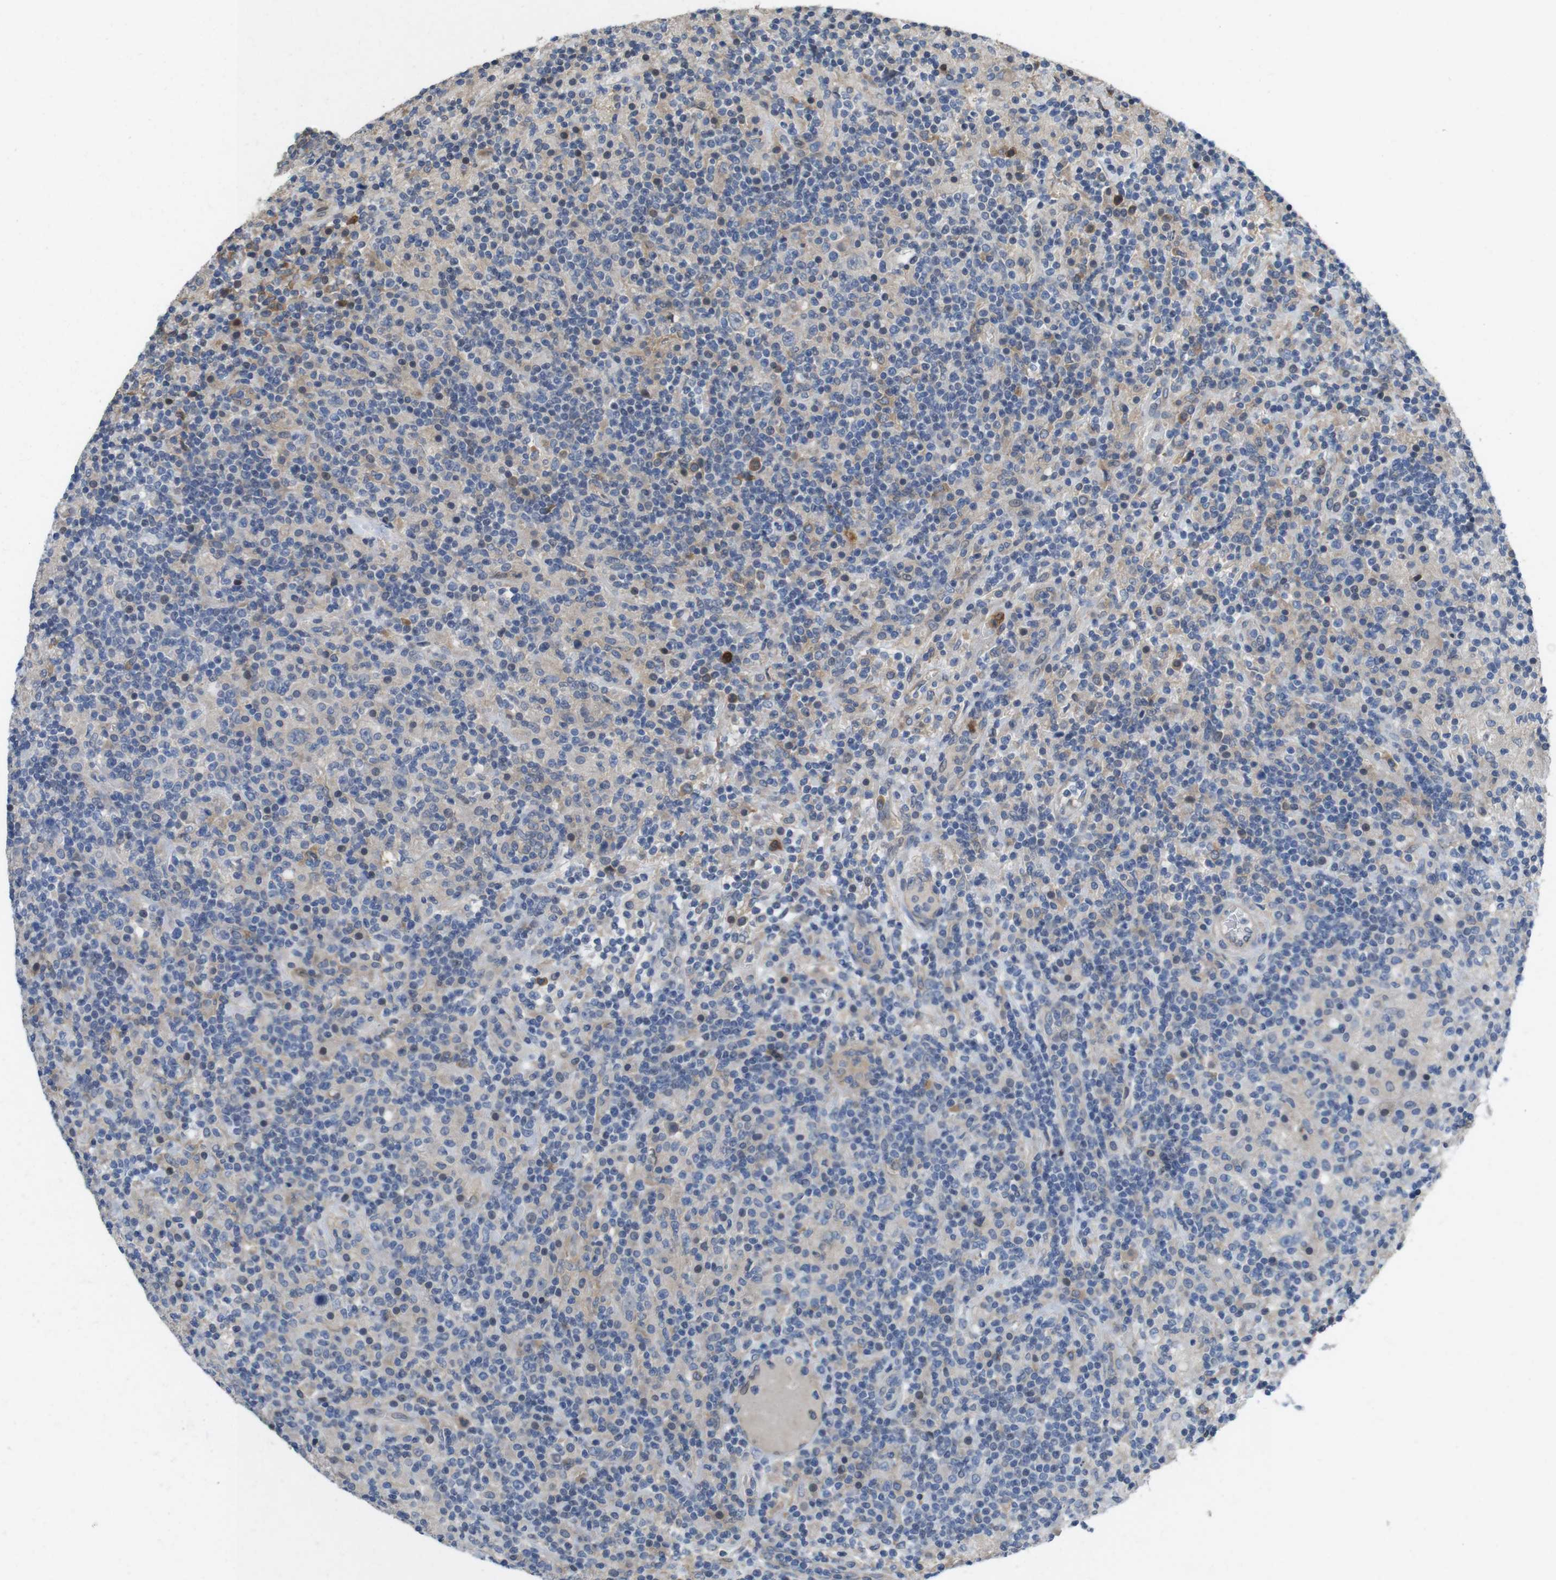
{"staining": {"intensity": "weak", "quantity": "<25%", "location": "cytoplasmic/membranous"}, "tissue": "lymphoma", "cell_type": "Tumor cells", "image_type": "cancer", "snomed": [{"axis": "morphology", "description": "Hodgkin's disease, NOS"}, {"axis": "topography", "description": "Lymph node"}], "caption": "This is an immunohistochemistry (IHC) histopathology image of Hodgkin's disease. There is no positivity in tumor cells.", "gene": "PCDH10", "patient": {"sex": "male", "age": 70}}